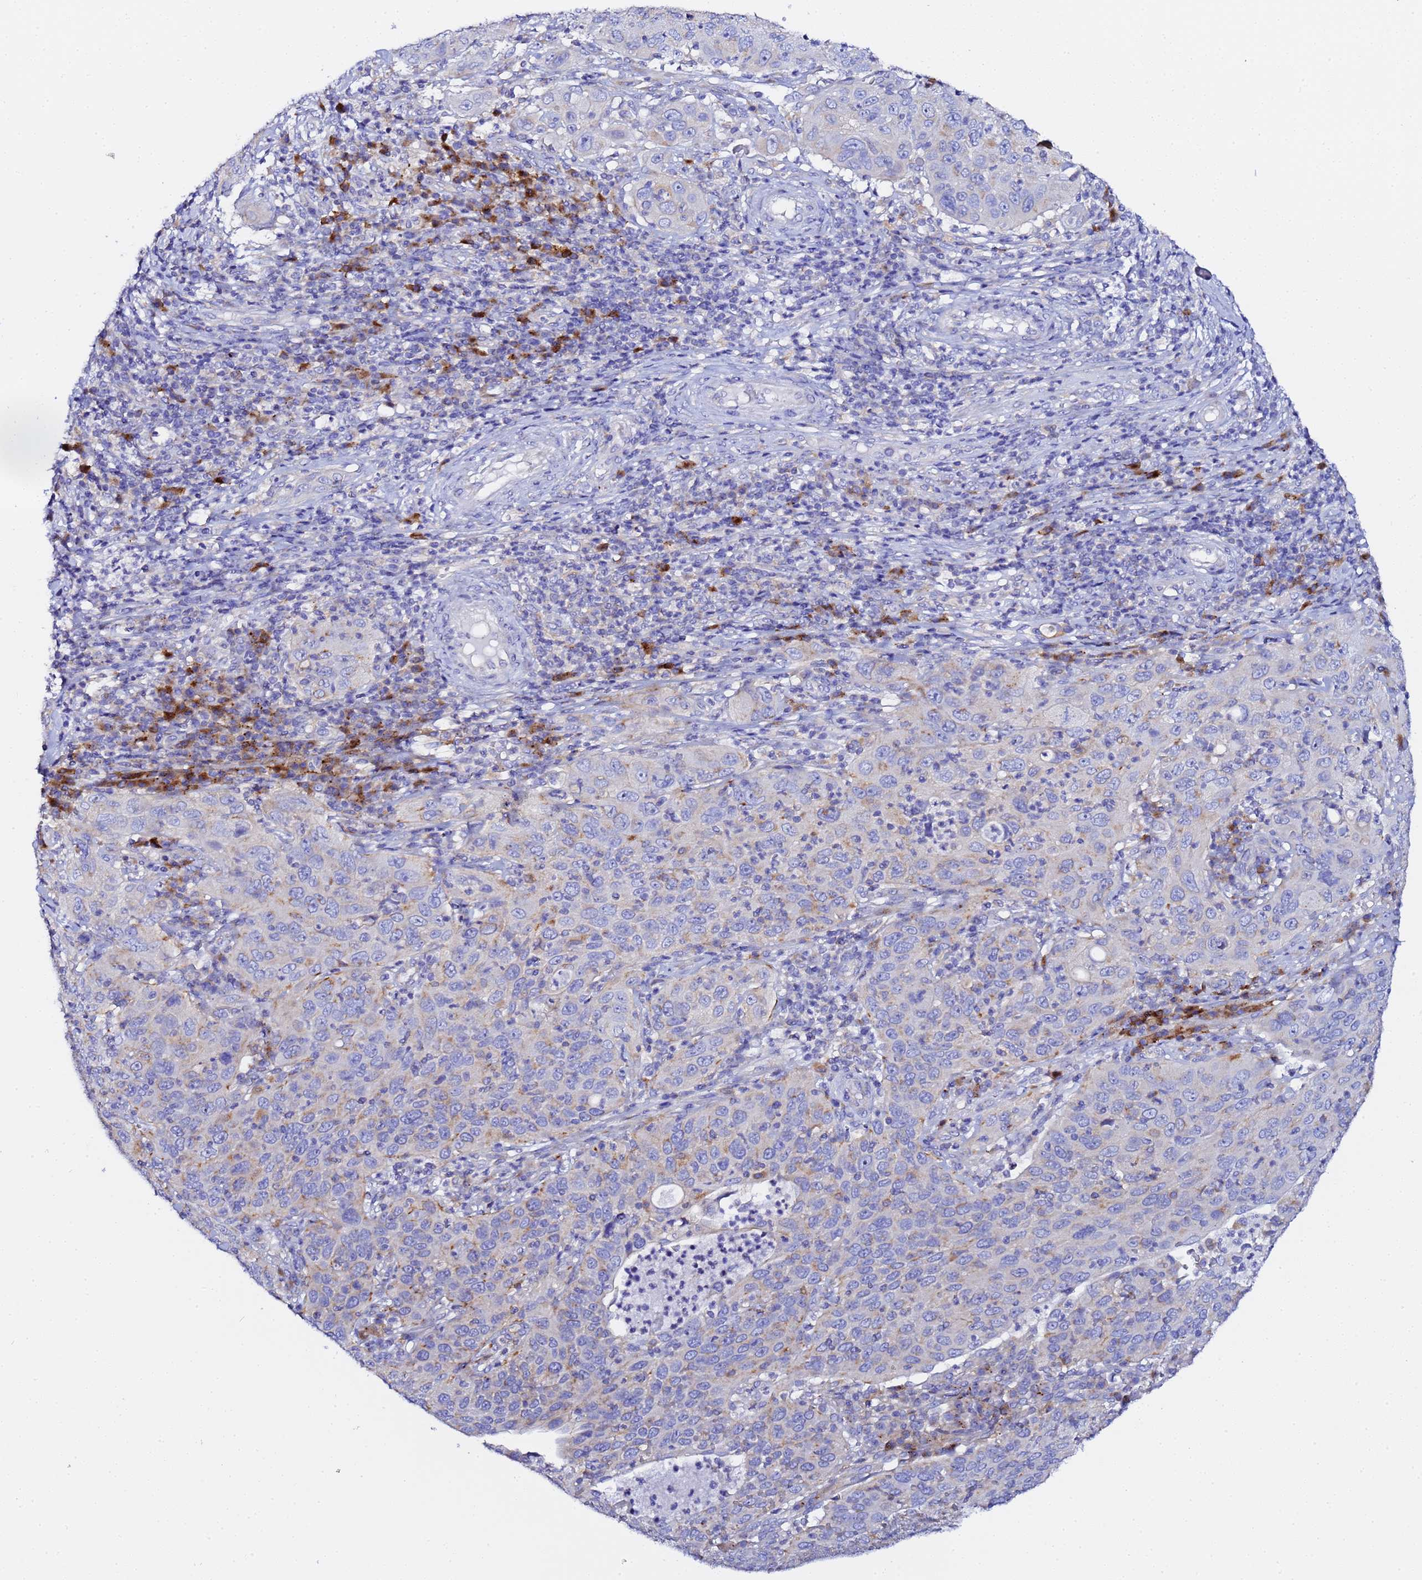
{"staining": {"intensity": "weak", "quantity": "<25%", "location": "cytoplasmic/membranous"}, "tissue": "cervical cancer", "cell_type": "Tumor cells", "image_type": "cancer", "snomed": [{"axis": "morphology", "description": "Squamous cell carcinoma, NOS"}, {"axis": "topography", "description": "Cervix"}], "caption": "DAB (3,3'-diaminobenzidine) immunohistochemical staining of human cervical cancer (squamous cell carcinoma) demonstrates no significant staining in tumor cells.", "gene": "VTI1B", "patient": {"sex": "female", "age": 36}}